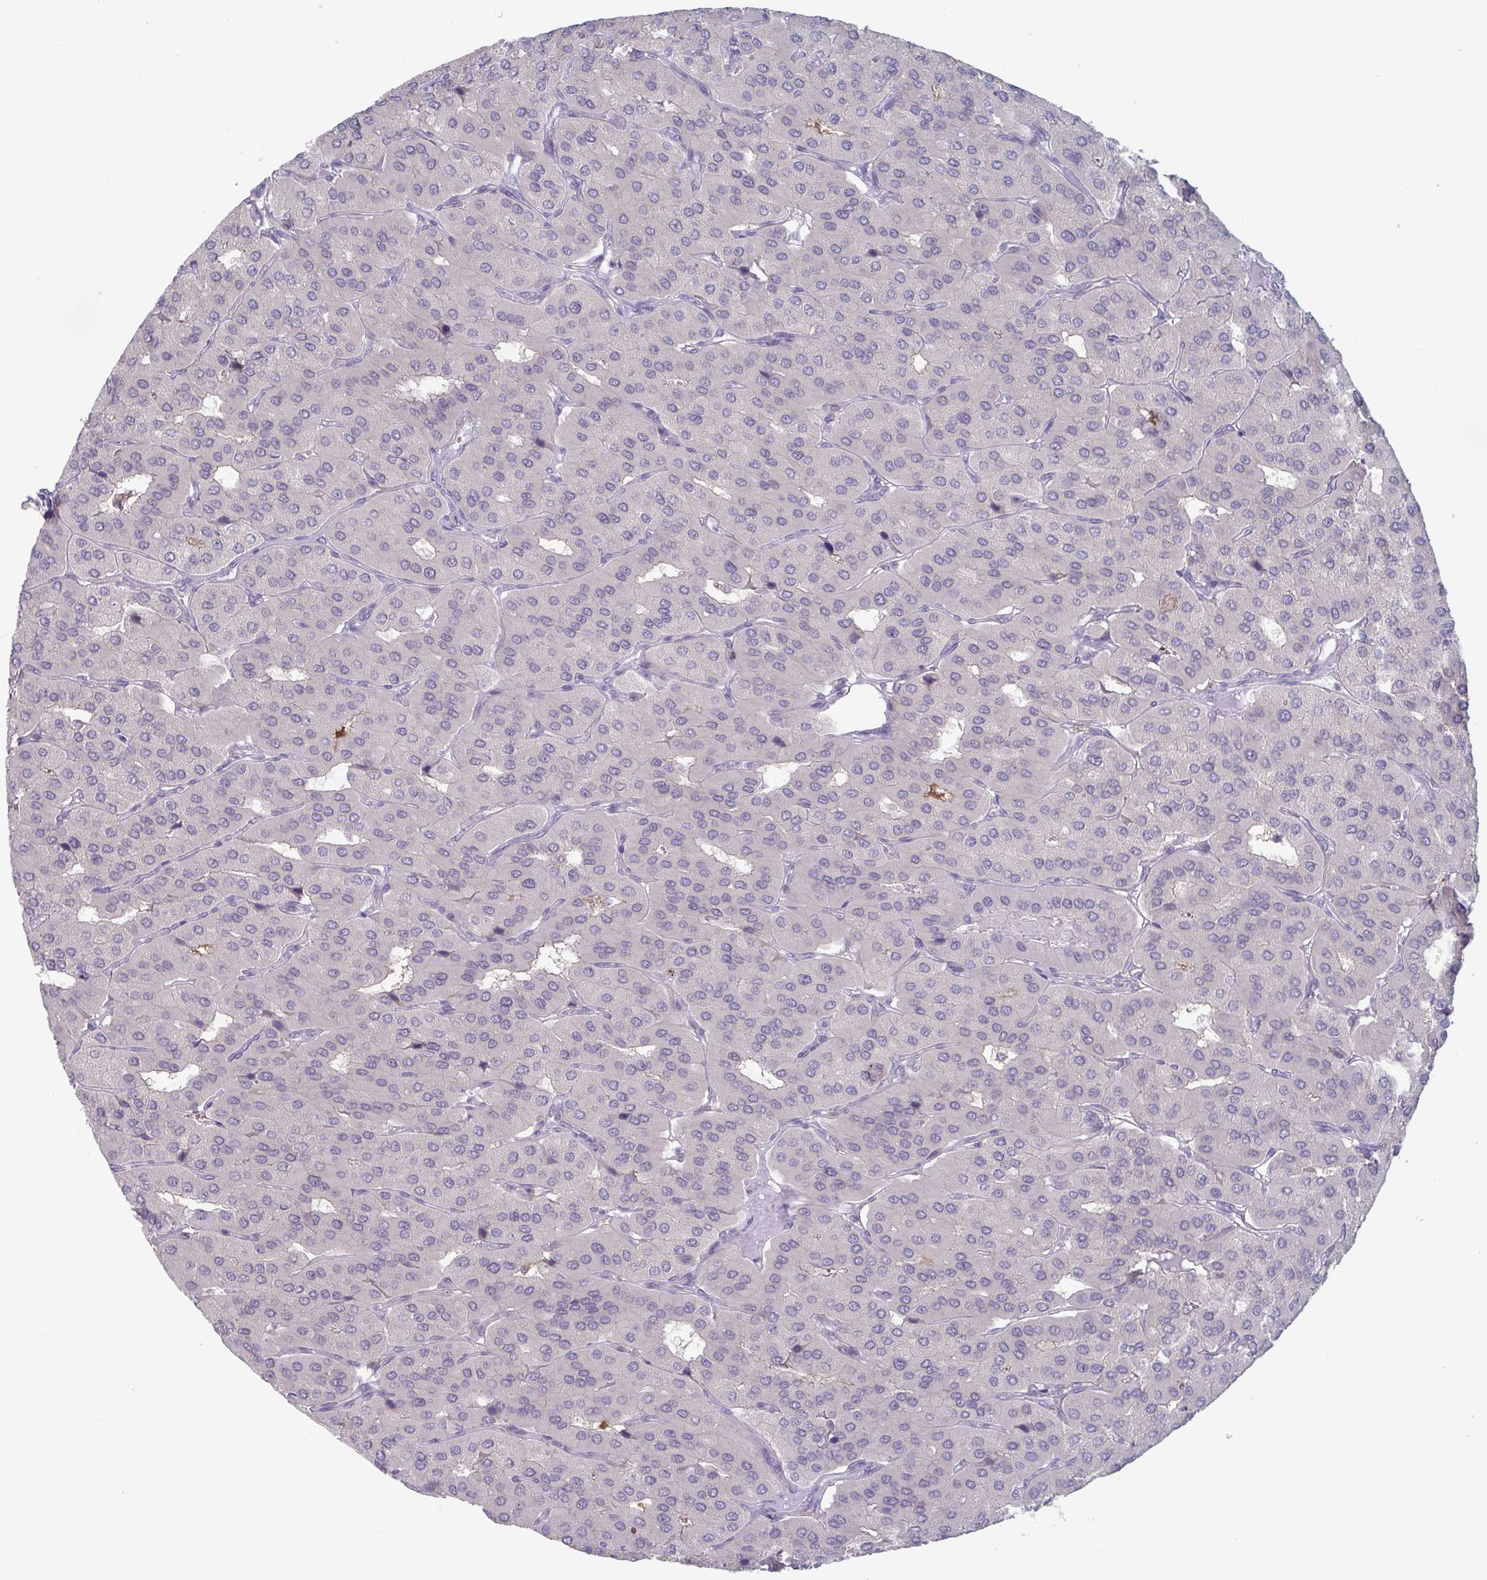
{"staining": {"intensity": "negative", "quantity": "none", "location": "none"}, "tissue": "parathyroid gland", "cell_type": "Glandular cells", "image_type": "normal", "snomed": [{"axis": "morphology", "description": "Normal tissue, NOS"}, {"axis": "morphology", "description": "Adenoma, NOS"}, {"axis": "topography", "description": "Parathyroid gland"}], "caption": "Immunohistochemistry photomicrograph of benign parathyroid gland: human parathyroid gland stained with DAB (3,3'-diaminobenzidine) shows no significant protein staining in glandular cells.", "gene": "STK26", "patient": {"sex": "female", "age": 86}}